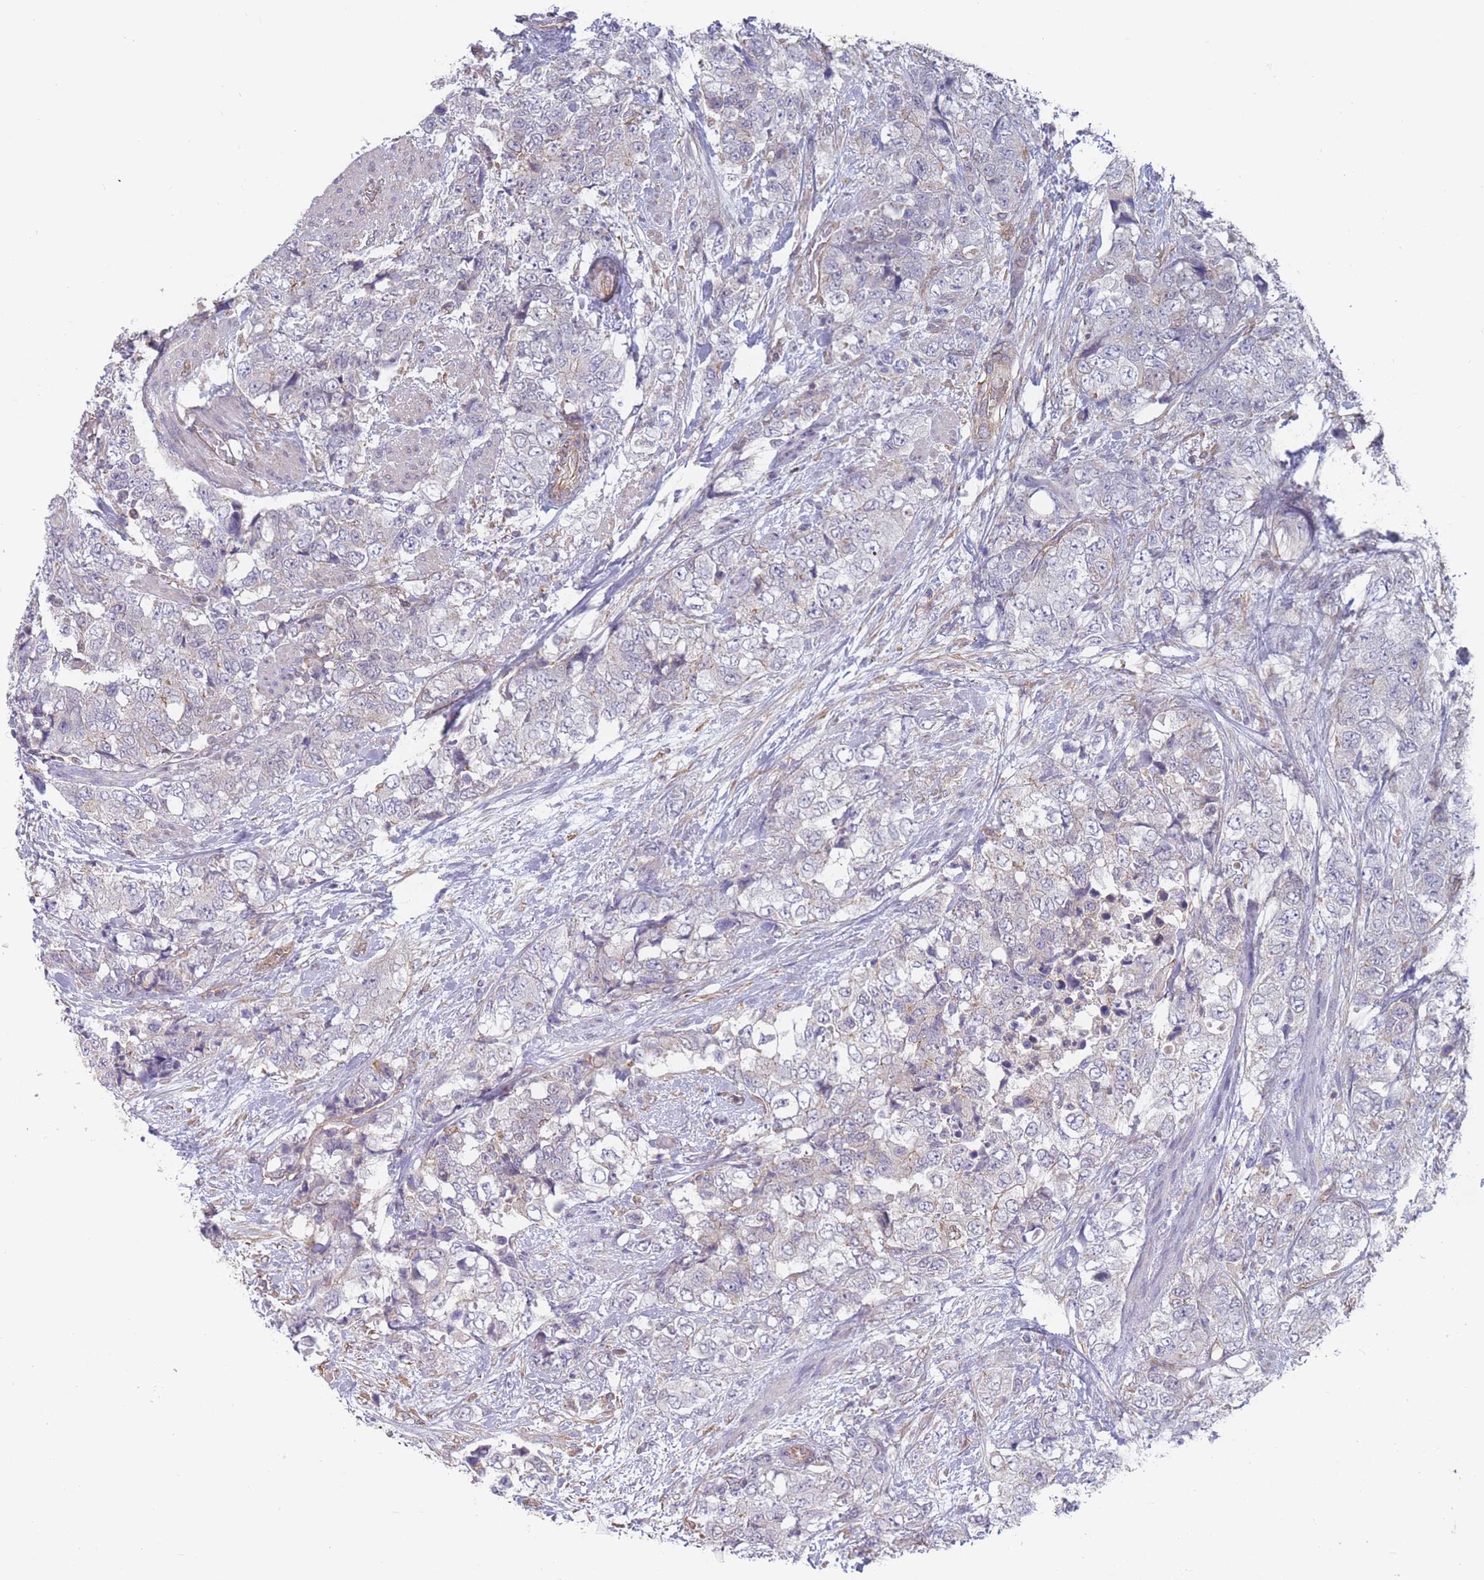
{"staining": {"intensity": "weak", "quantity": "<25%", "location": "cytoplasmic/membranous"}, "tissue": "urothelial cancer", "cell_type": "Tumor cells", "image_type": "cancer", "snomed": [{"axis": "morphology", "description": "Urothelial carcinoma, High grade"}, {"axis": "topography", "description": "Urinary bladder"}], "caption": "Immunohistochemical staining of urothelial cancer displays no significant expression in tumor cells. (Immunohistochemistry (ihc), brightfield microscopy, high magnification).", "gene": "SLC1A6", "patient": {"sex": "female", "age": 78}}